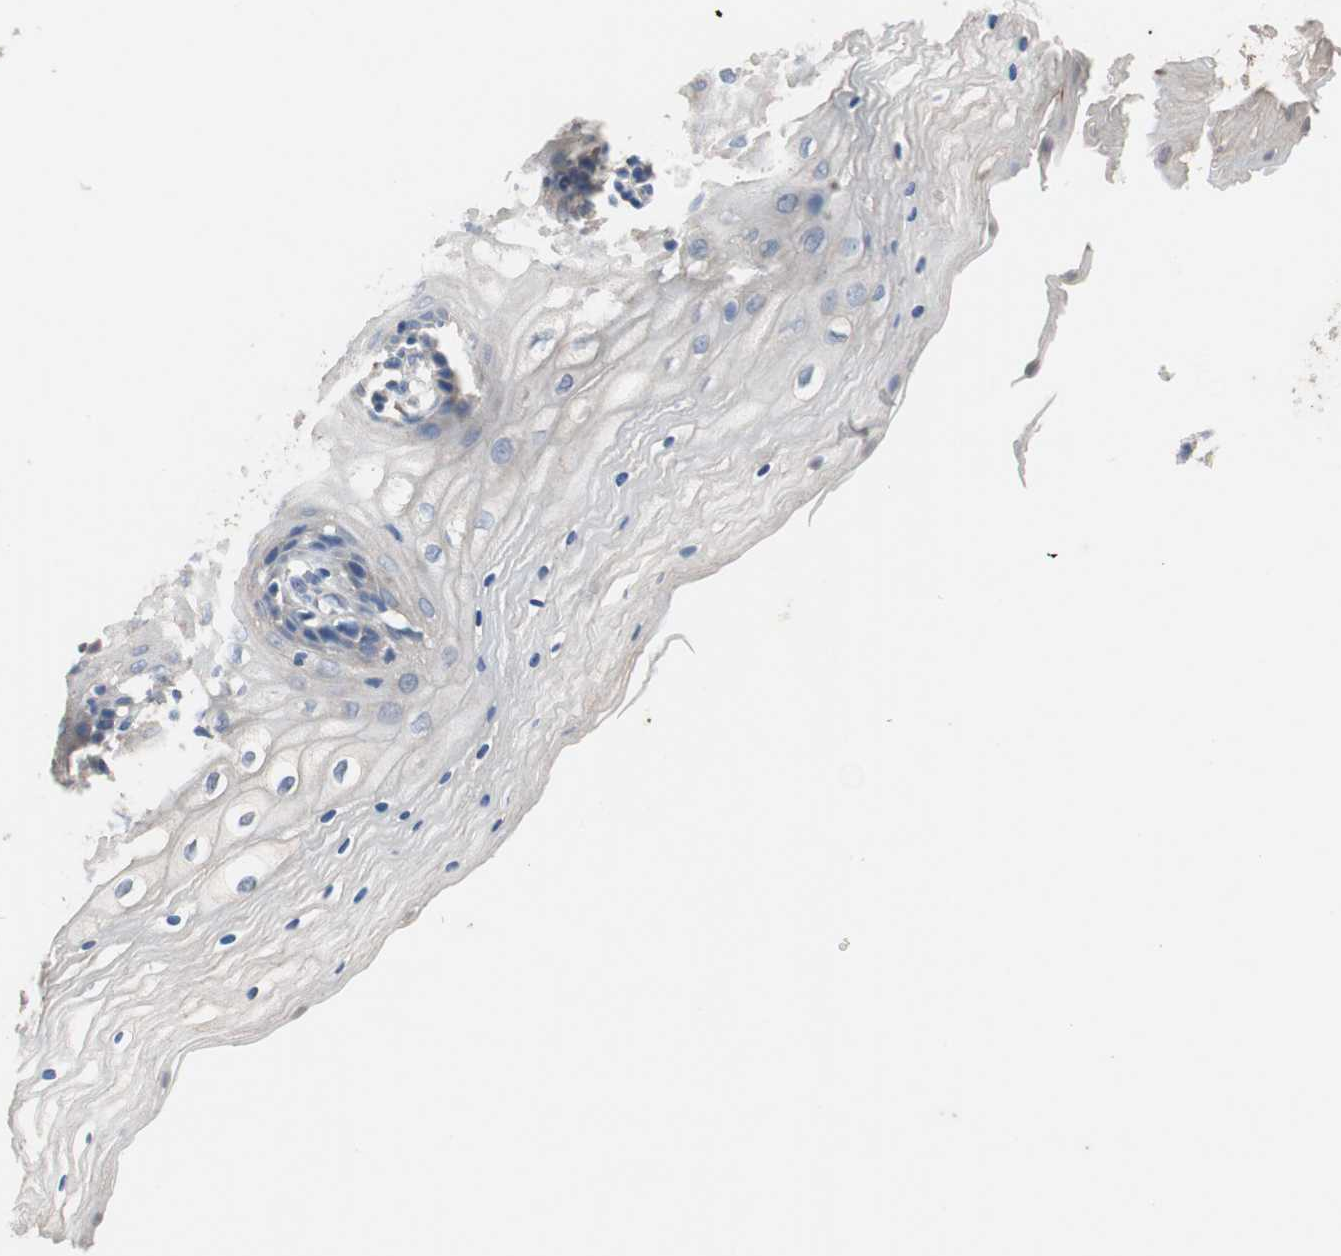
{"staining": {"intensity": "weak", "quantity": "<25%", "location": "cytoplasmic/membranous"}, "tissue": "vagina", "cell_type": "Squamous epithelial cells", "image_type": "normal", "snomed": [{"axis": "morphology", "description": "Normal tissue, NOS"}, {"axis": "topography", "description": "Vagina"}], "caption": "Immunohistochemistry (IHC) image of normal human vagina stained for a protein (brown), which reveals no positivity in squamous epithelial cells. (Stains: DAB immunohistochemistry (IHC) with hematoxylin counter stain, Microscopy: brightfield microscopy at high magnification).", "gene": "ADAP1", "patient": {"sex": "female", "age": 34}}